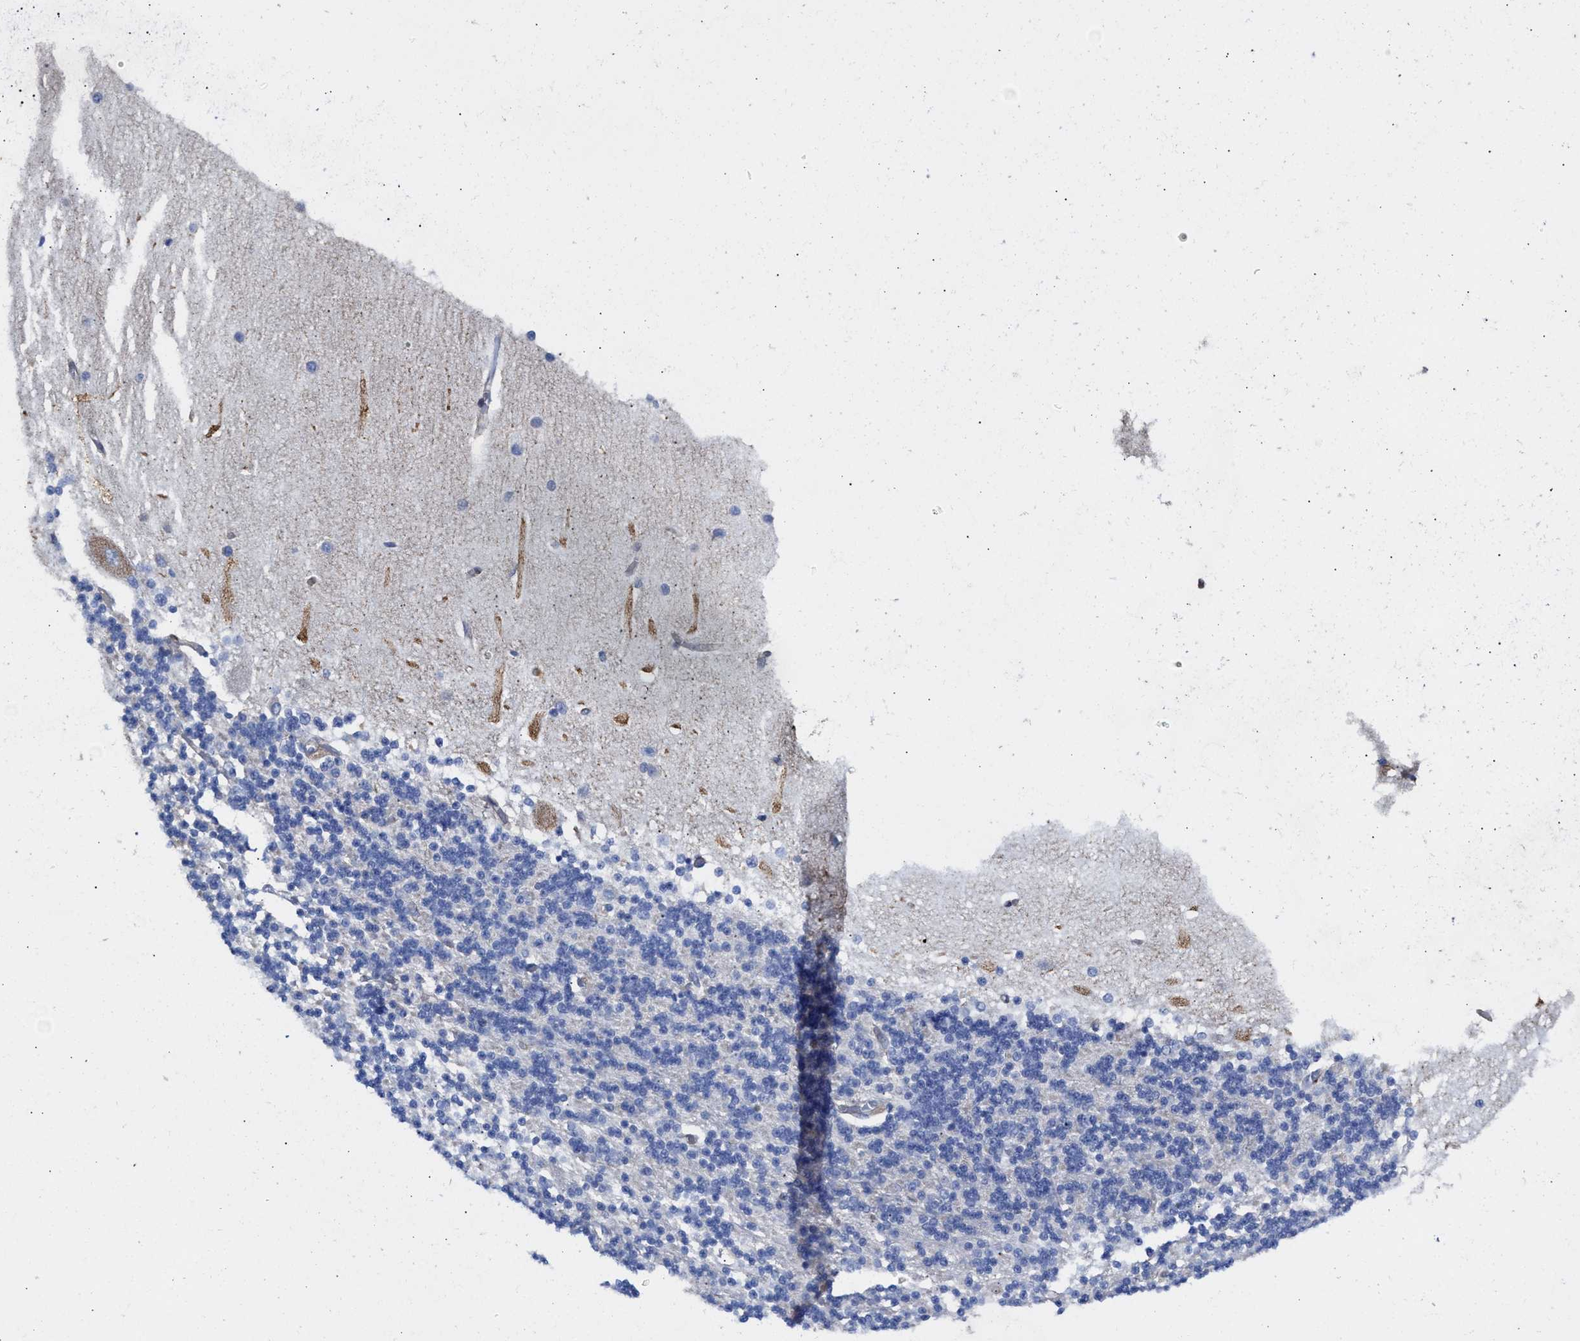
{"staining": {"intensity": "negative", "quantity": "none", "location": "none"}, "tissue": "cerebellum", "cell_type": "Cells in granular layer", "image_type": "normal", "snomed": [{"axis": "morphology", "description": "Normal tissue, NOS"}, {"axis": "topography", "description": "Cerebellum"}], "caption": "Benign cerebellum was stained to show a protein in brown. There is no significant expression in cells in granular layer. (DAB immunohistochemistry (IHC) visualized using brightfield microscopy, high magnification).", "gene": "HS3ST5", "patient": {"sex": "female", "age": 54}}